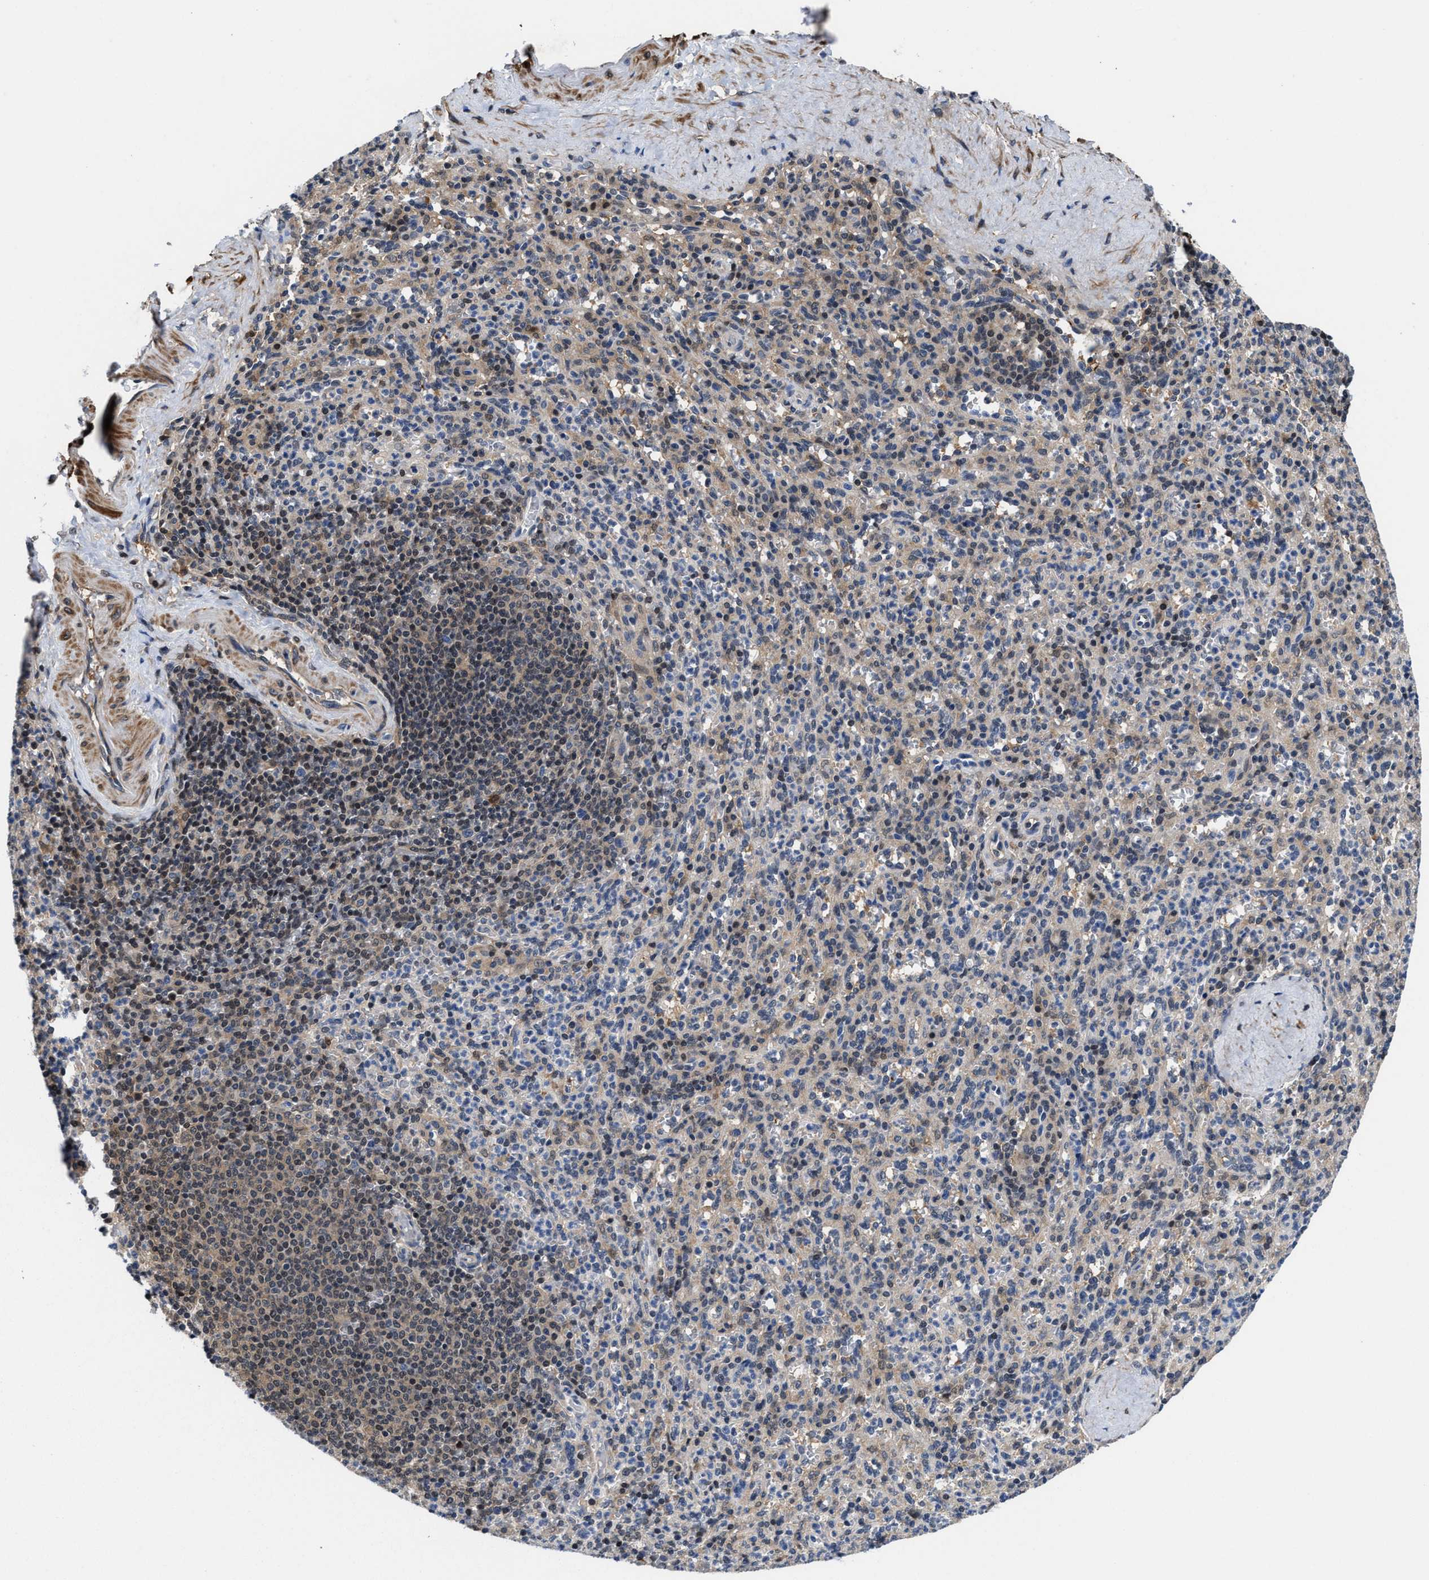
{"staining": {"intensity": "weak", "quantity": "25%-75%", "location": "cytoplasmic/membranous,nuclear"}, "tissue": "spleen", "cell_type": "Cells in red pulp", "image_type": "normal", "snomed": [{"axis": "morphology", "description": "Normal tissue, NOS"}, {"axis": "topography", "description": "Spleen"}], "caption": "Cells in red pulp exhibit low levels of weak cytoplasmic/membranous,nuclear positivity in about 25%-75% of cells in benign human spleen. Using DAB (brown) and hematoxylin (blue) stains, captured at high magnification using brightfield microscopy.", "gene": "KIF12", "patient": {"sex": "male", "age": 36}}